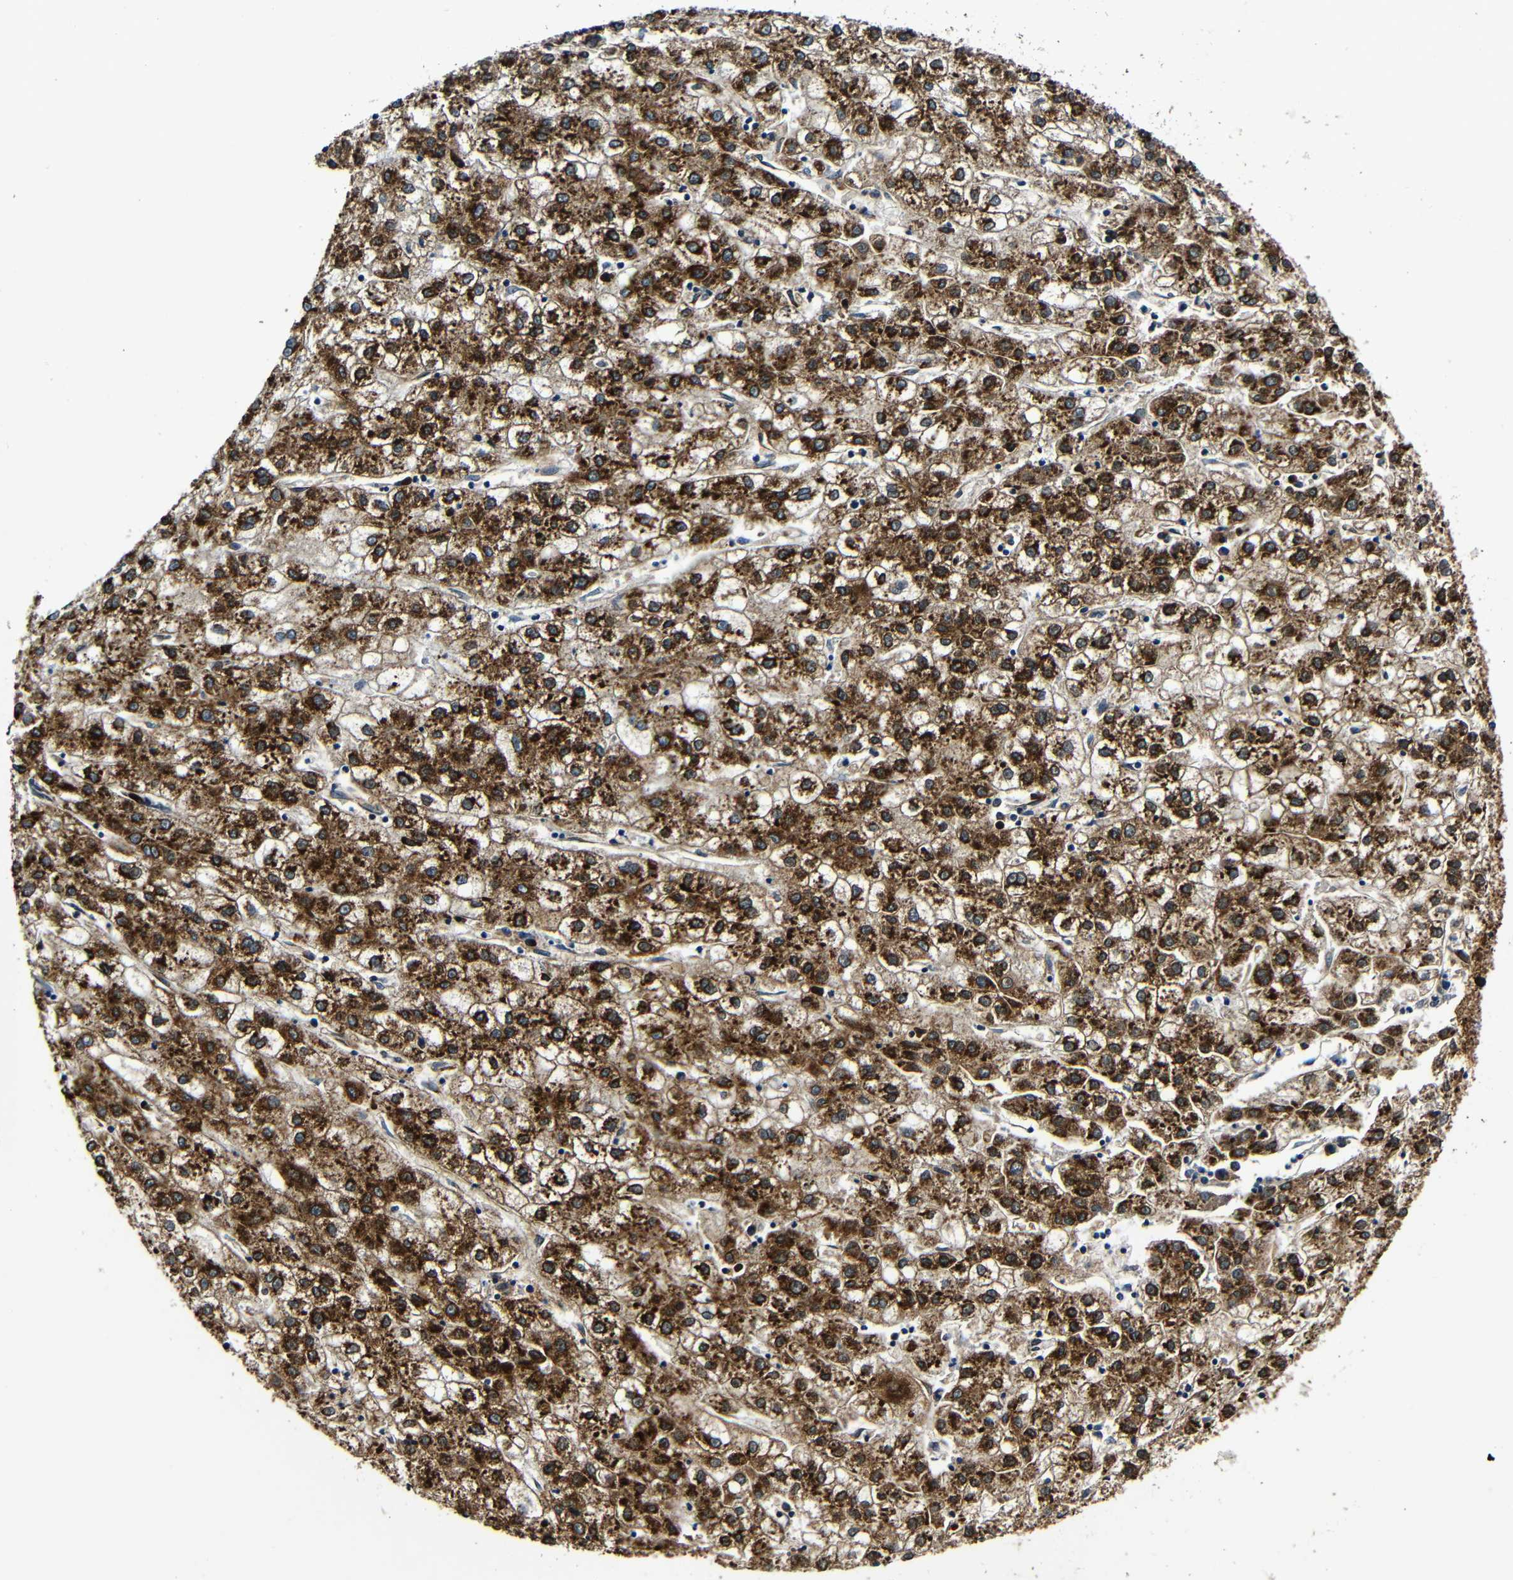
{"staining": {"intensity": "strong", "quantity": ">75%", "location": "cytoplasmic/membranous"}, "tissue": "liver cancer", "cell_type": "Tumor cells", "image_type": "cancer", "snomed": [{"axis": "morphology", "description": "Carcinoma, Hepatocellular, NOS"}, {"axis": "topography", "description": "Liver"}], "caption": "Human liver hepatocellular carcinoma stained for a protein (brown) exhibits strong cytoplasmic/membranous positive expression in approximately >75% of tumor cells.", "gene": "RRBP1", "patient": {"sex": "male", "age": 72}}